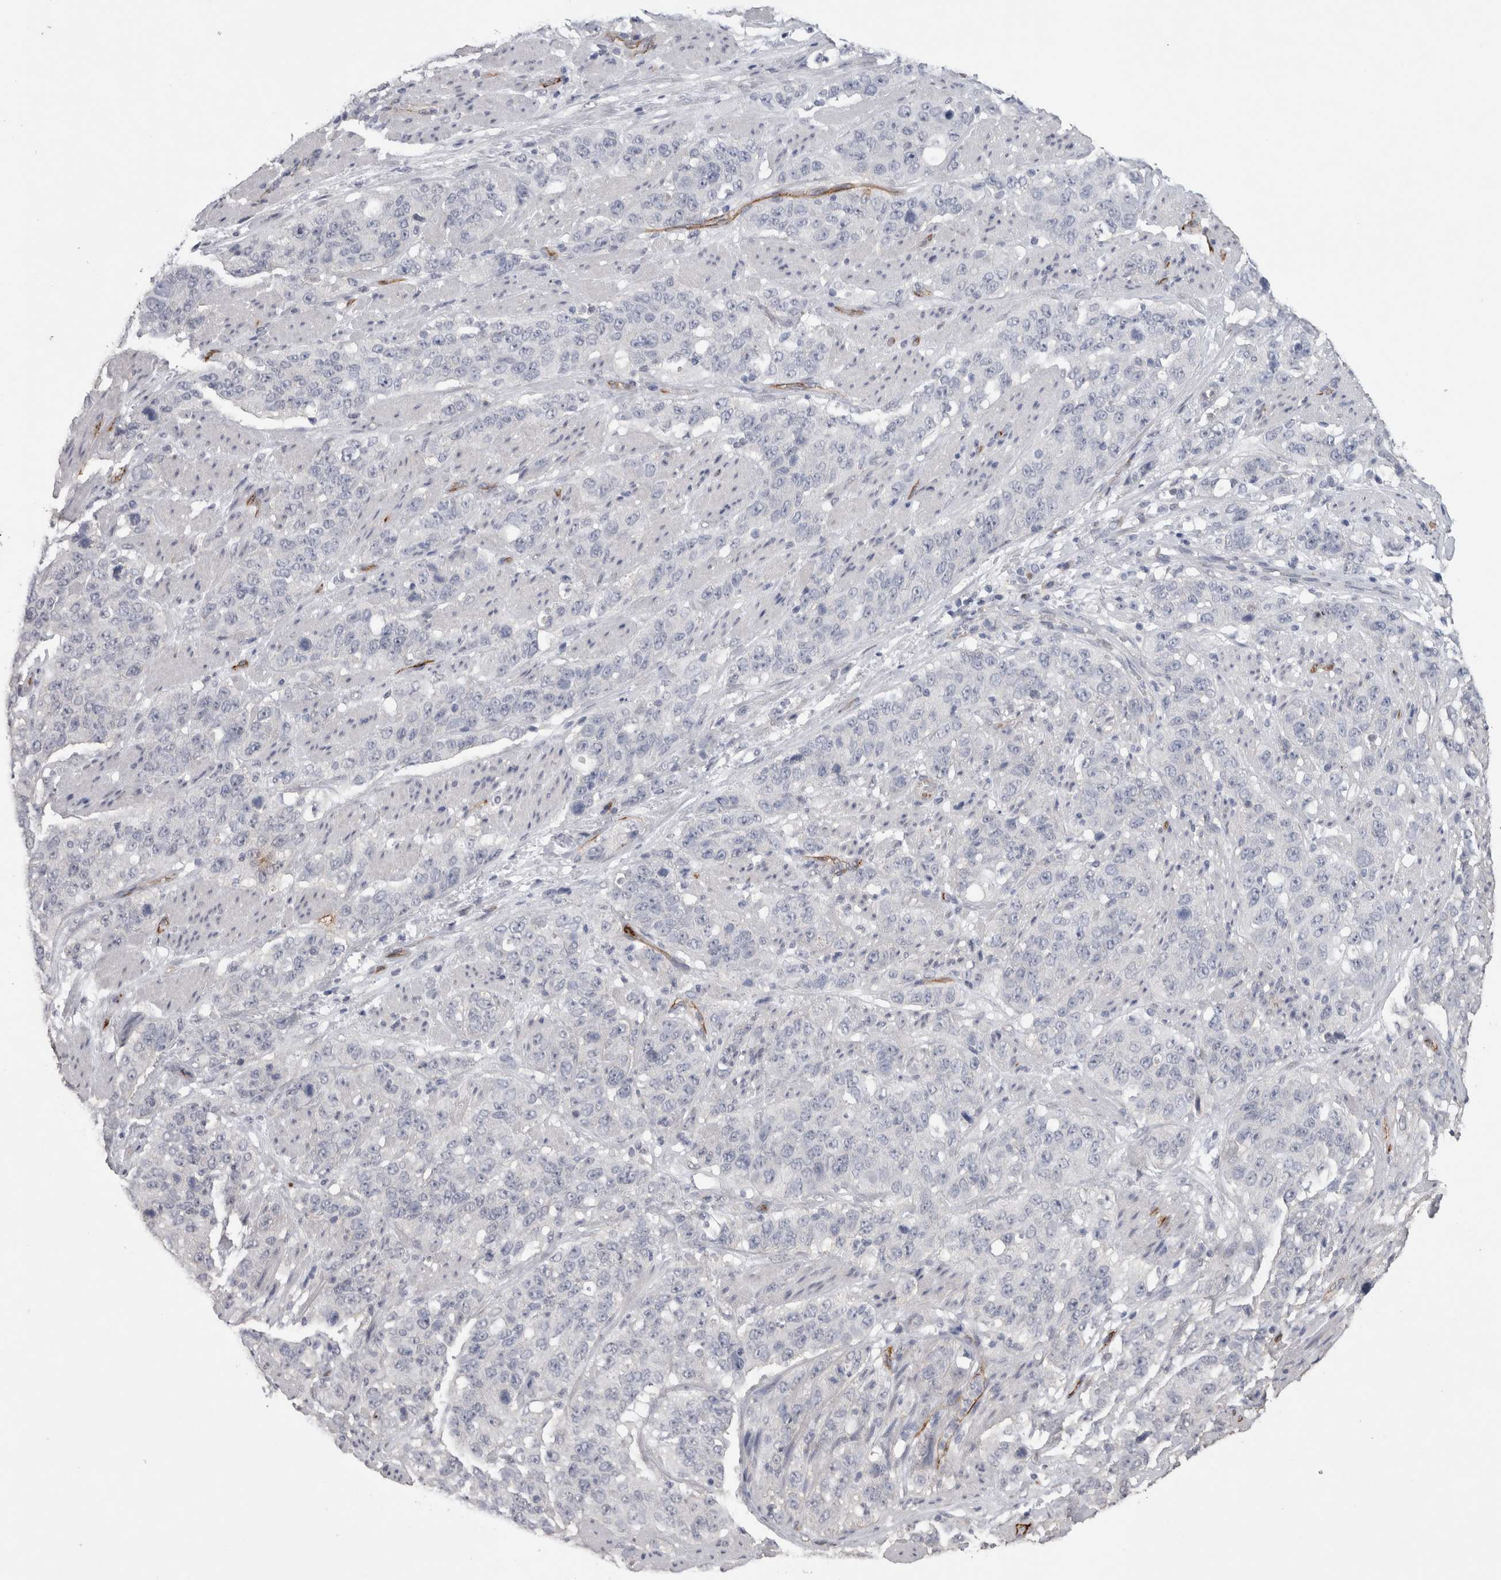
{"staining": {"intensity": "negative", "quantity": "none", "location": "none"}, "tissue": "stomach cancer", "cell_type": "Tumor cells", "image_type": "cancer", "snomed": [{"axis": "morphology", "description": "Adenocarcinoma, NOS"}, {"axis": "topography", "description": "Stomach"}], "caption": "Tumor cells are negative for brown protein staining in stomach cancer.", "gene": "CDH13", "patient": {"sex": "male", "age": 48}}